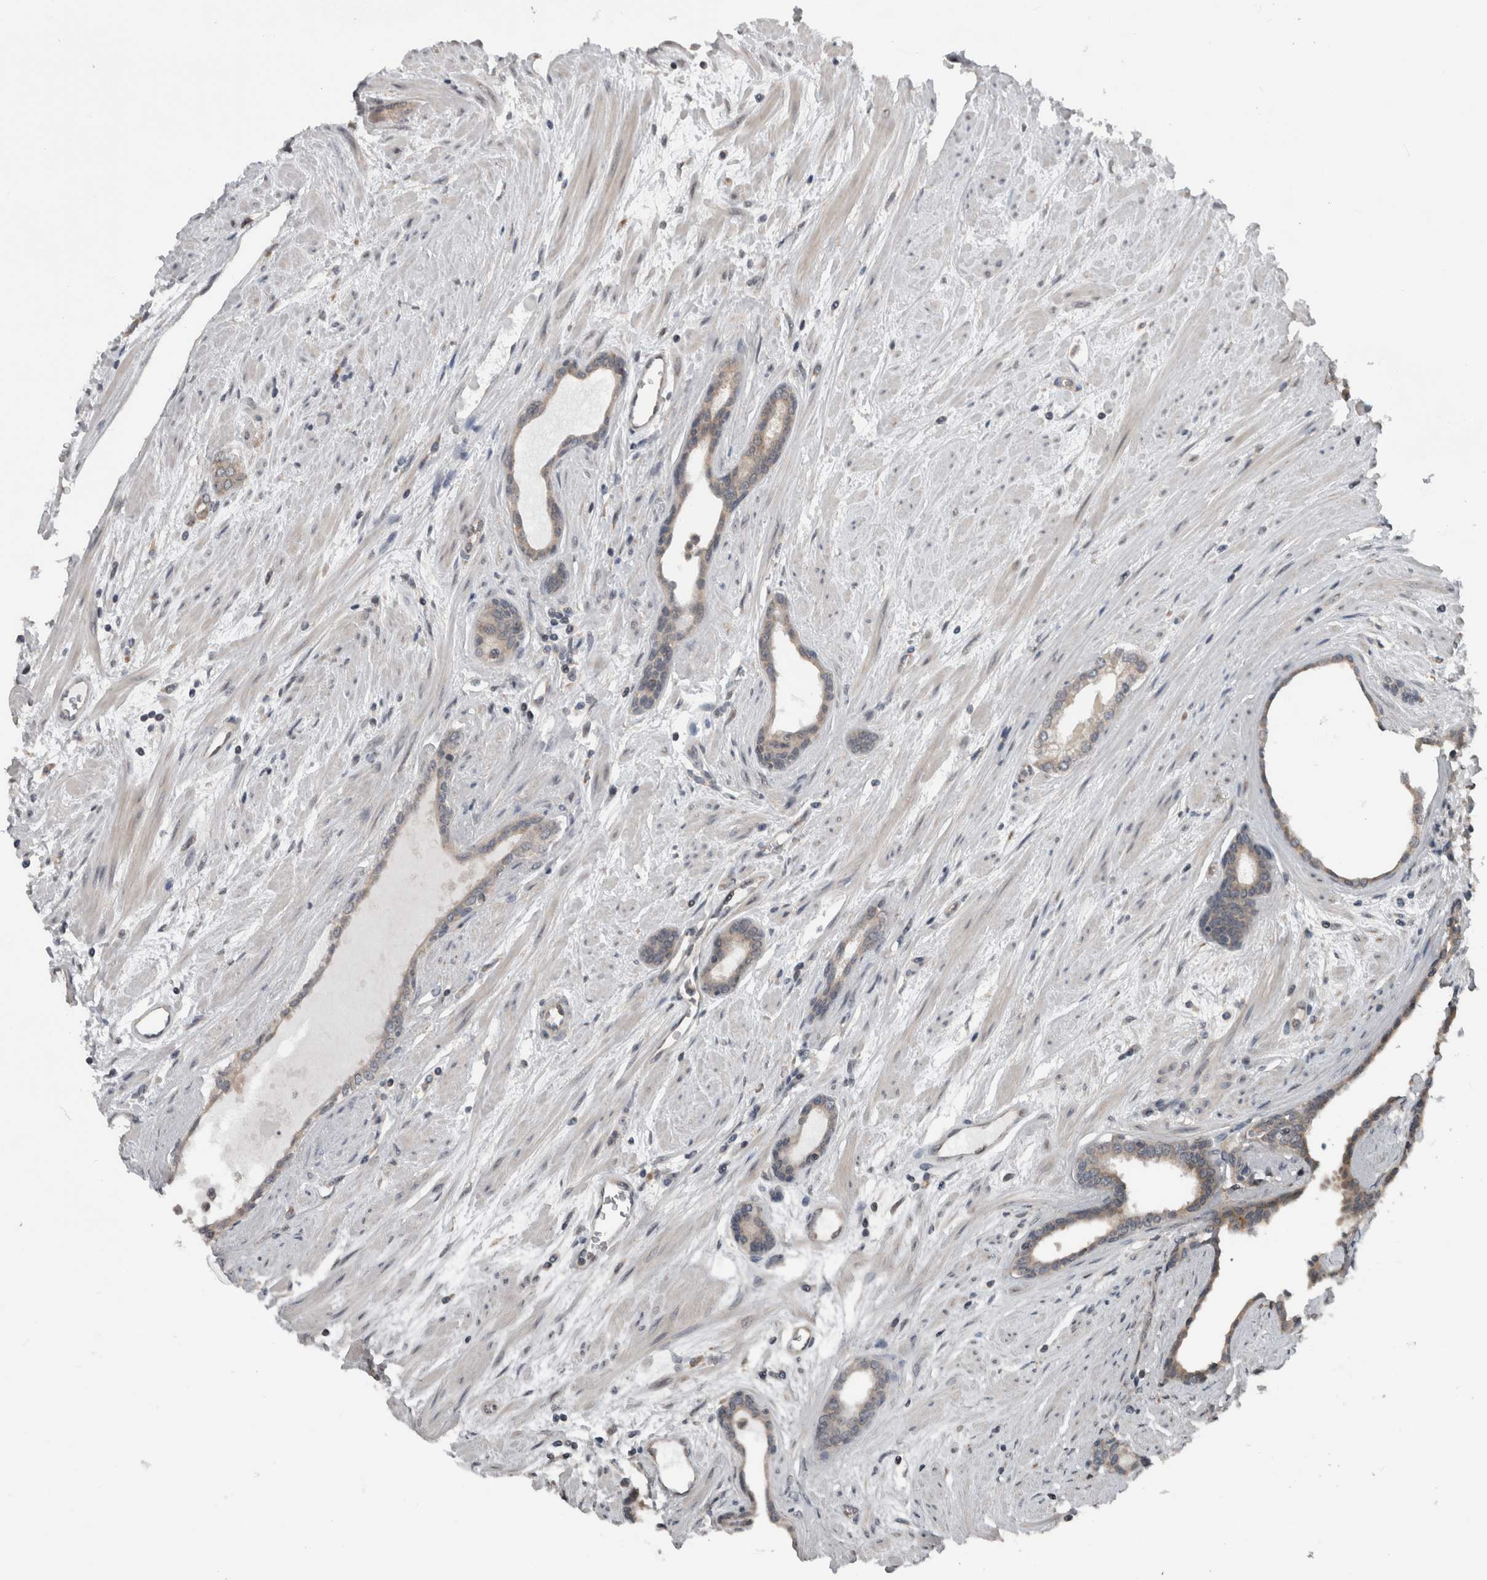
{"staining": {"intensity": "weak", "quantity": "<25%", "location": "cytoplasmic/membranous"}, "tissue": "prostate cancer", "cell_type": "Tumor cells", "image_type": "cancer", "snomed": [{"axis": "morphology", "description": "Adenocarcinoma, Low grade"}, {"axis": "topography", "description": "Prostate"}], "caption": "There is no significant positivity in tumor cells of prostate low-grade adenocarcinoma.", "gene": "ENY2", "patient": {"sex": "male", "age": 60}}